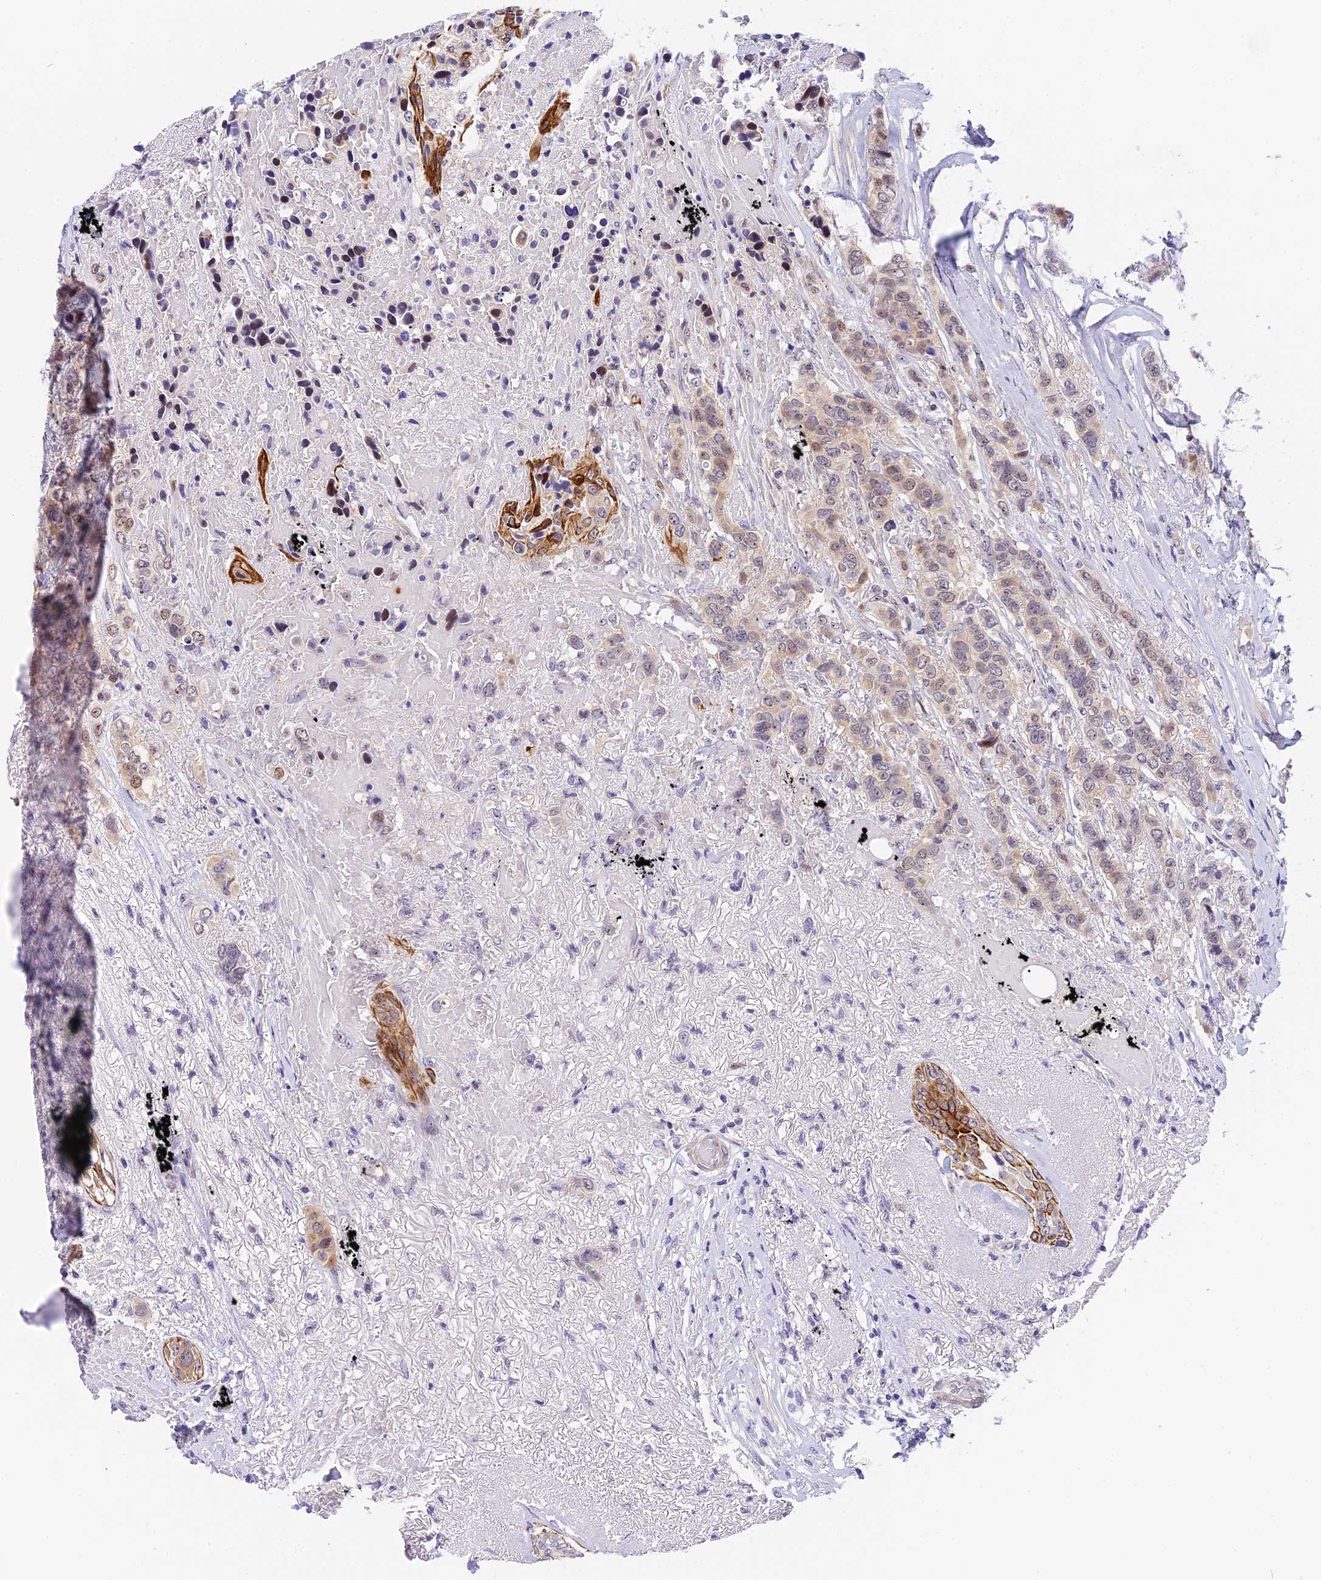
{"staining": {"intensity": "negative", "quantity": "none", "location": "none"}, "tissue": "breast cancer", "cell_type": "Tumor cells", "image_type": "cancer", "snomed": [{"axis": "morphology", "description": "Lobular carcinoma"}, {"axis": "topography", "description": "Breast"}], "caption": "DAB immunohistochemical staining of breast cancer demonstrates no significant expression in tumor cells.", "gene": "MIDN", "patient": {"sex": "female", "age": 51}}